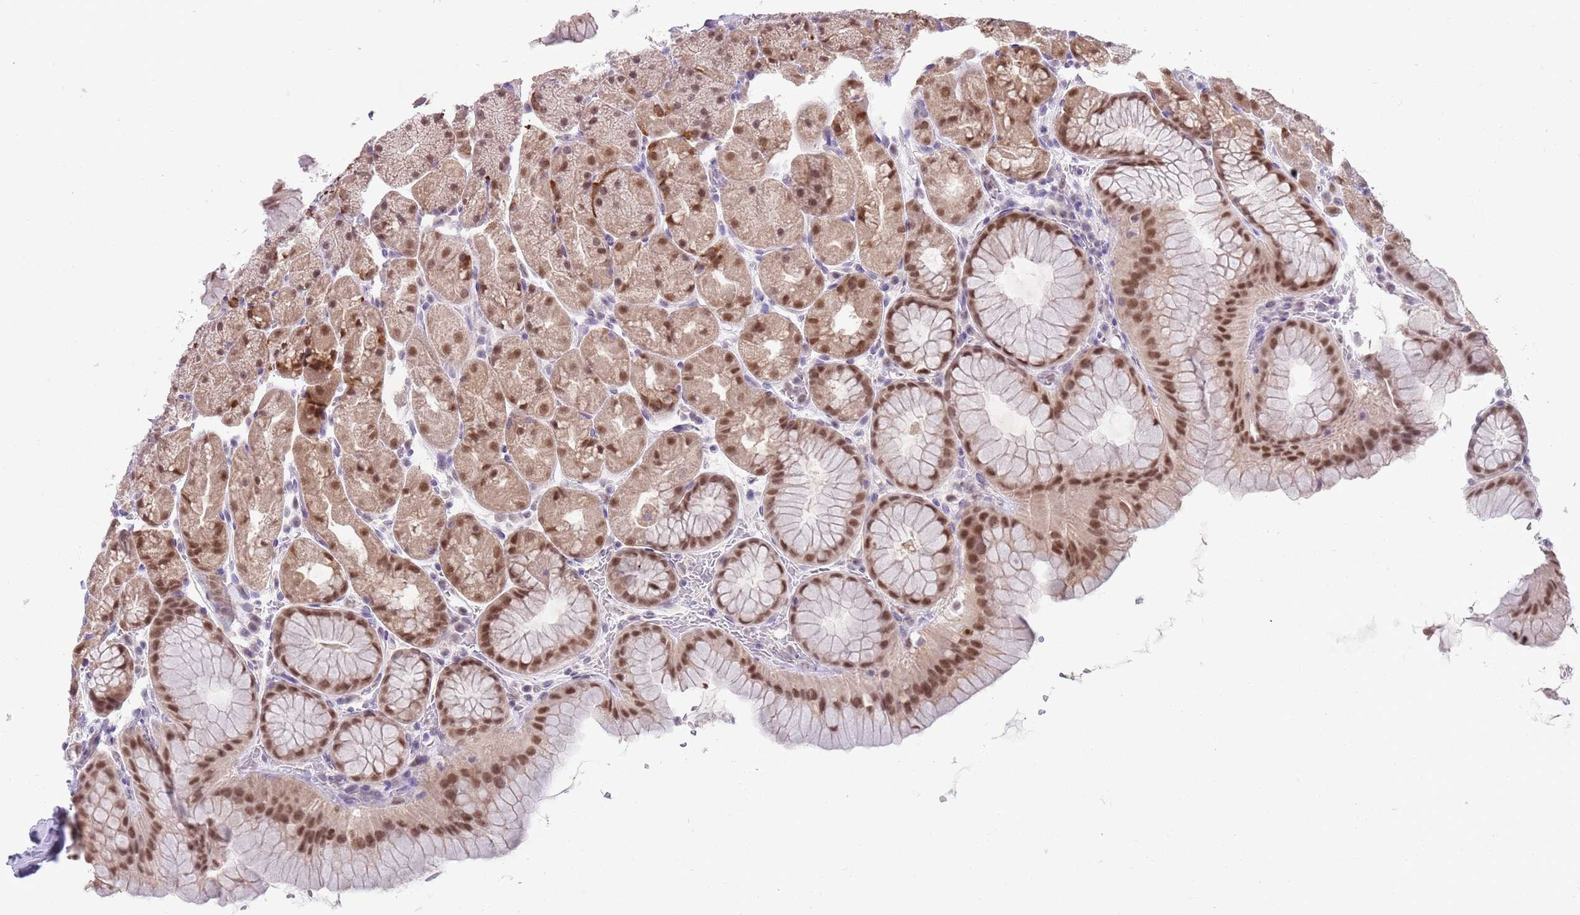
{"staining": {"intensity": "moderate", "quantity": ">75%", "location": "cytoplasmic/membranous,nuclear"}, "tissue": "stomach", "cell_type": "Glandular cells", "image_type": "normal", "snomed": [{"axis": "morphology", "description": "Normal tissue, NOS"}, {"axis": "topography", "description": "Stomach, upper"}, {"axis": "topography", "description": "Stomach, lower"}], "caption": "Brown immunohistochemical staining in normal stomach shows moderate cytoplasmic/membranous,nuclear positivity in approximately >75% of glandular cells.", "gene": "SEPHS2", "patient": {"sex": "male", "age": 67}}